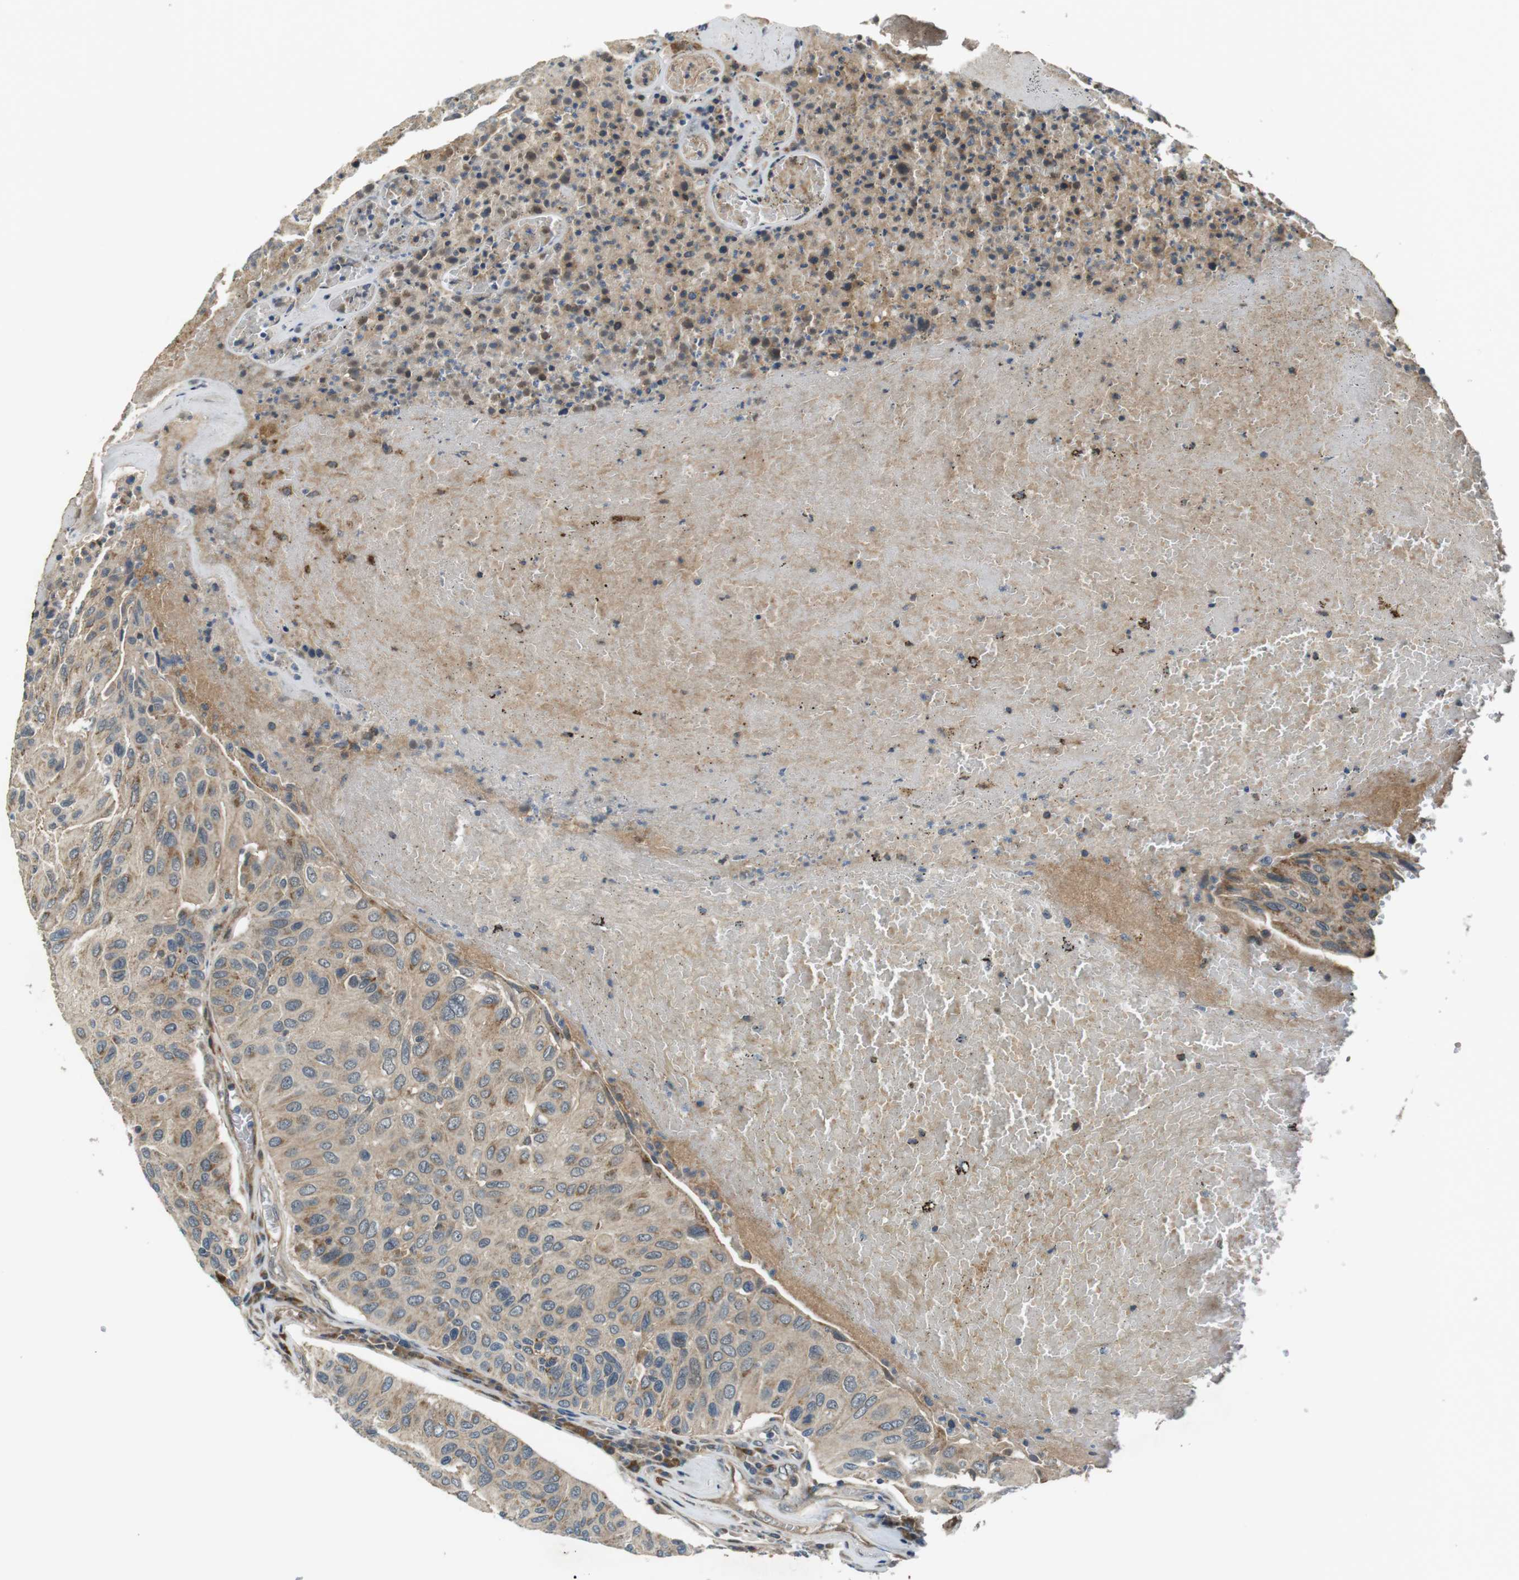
{"staining": {"intensity": "weak", "quantity": ">75%", "location": "cytoplasmic/membranous"}, "tissue": "urothelial cancer", "cell_type": "Tumor cells", "image_type": "cancer", "snomed": [{"axis": "morphology", "description": "Urothelial carcinoma, High grade"}, {"axis": "topography", "description": "Urinary bladder"}], "caption": "A brown stain labels weak cytoplasmic/membranous staining of a protein in urothelial cancer tumor cells.", "gene": "IFFO2", "patient": {"sex": "male", "age": 66}}